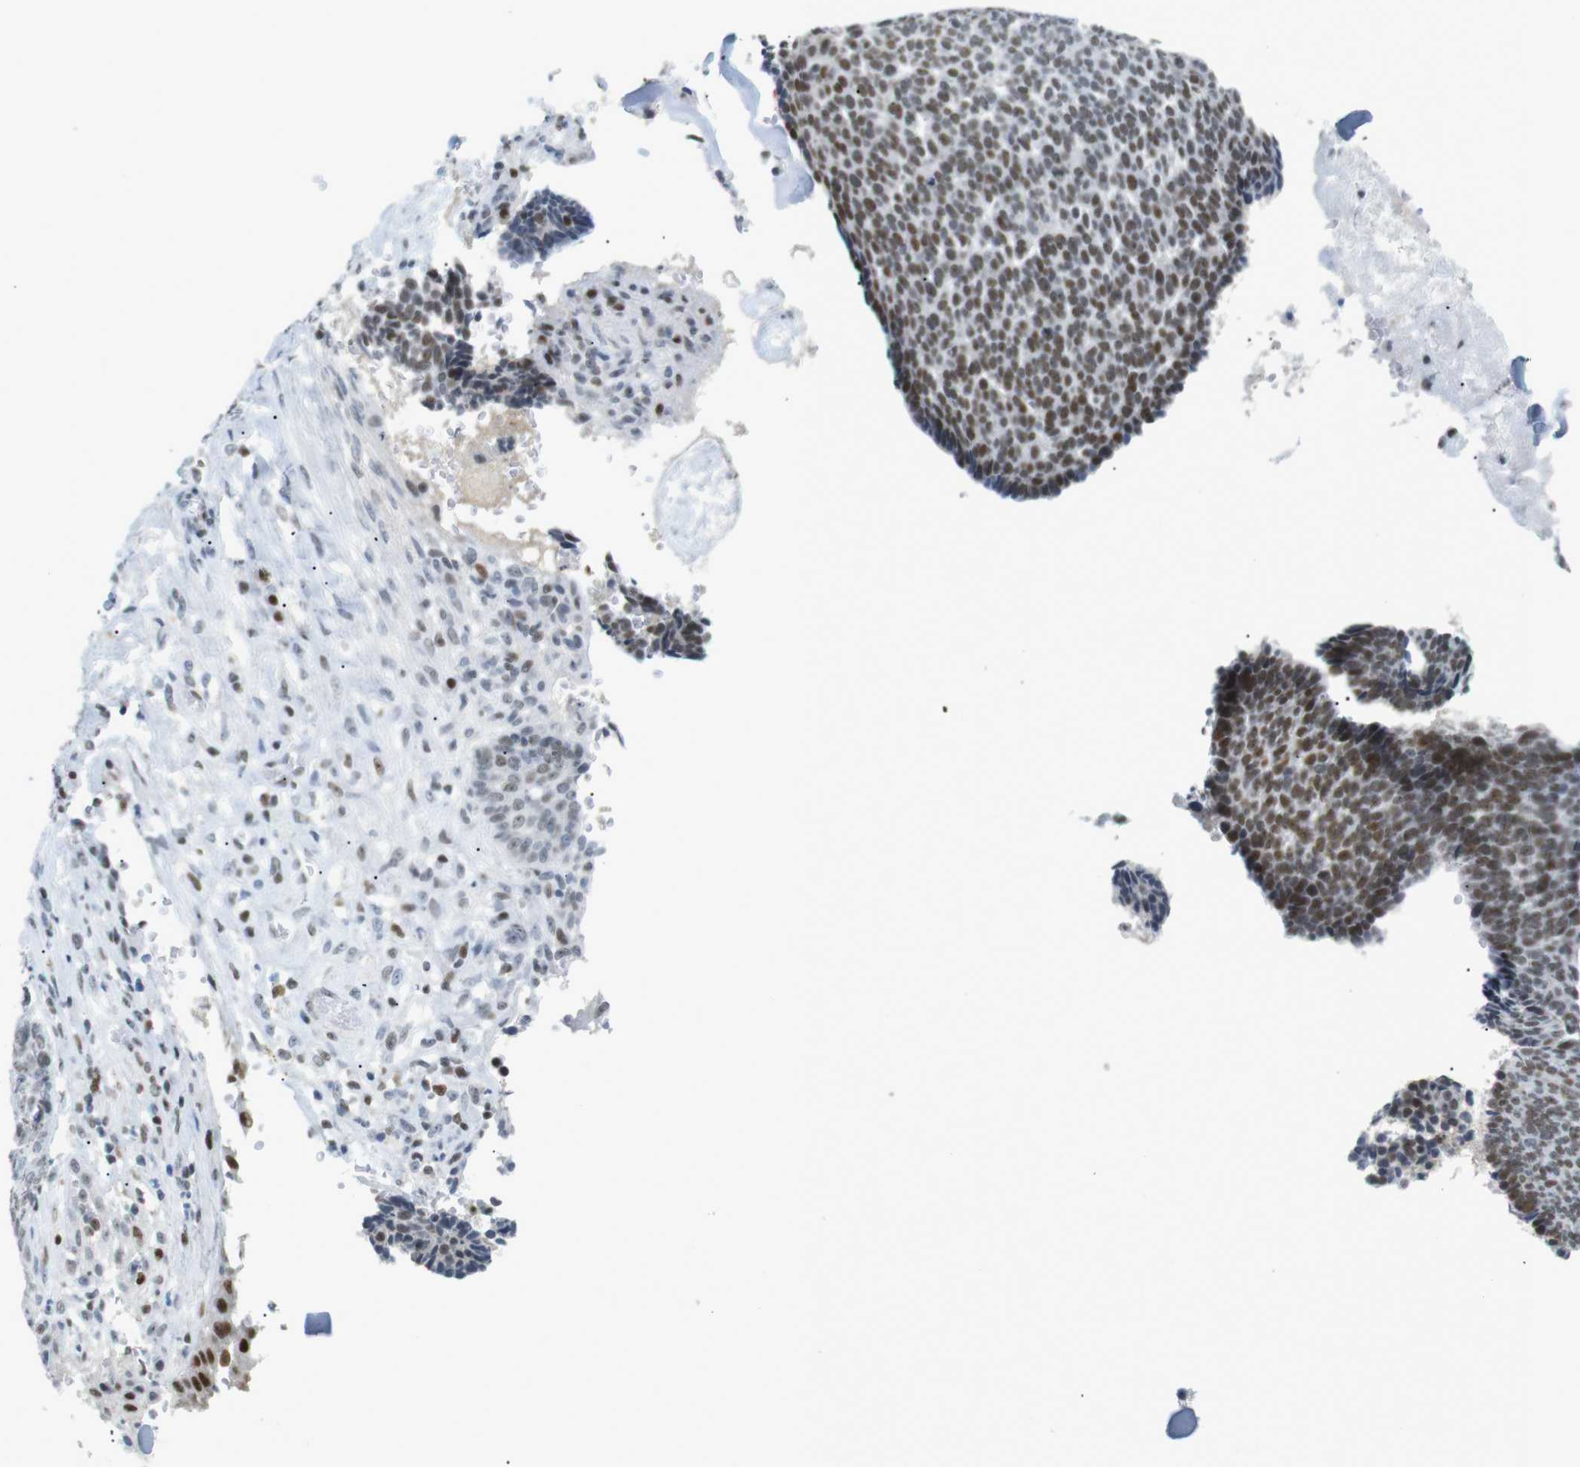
{"staining": {"intensity": "moderate", "quantity": ">75%", "location": "nuclear"}, "tissue": "skin cancer", "cell_type": "Tumor cells", "image_type": "cancer", "snomed": [{"axis": "morphology", "description": "Basal cell carcinoma"}, {"axis": "topography", "description": "Skin"}], "caption": "Immunohistochemical staining of human basal cell carcinoma (skin) demonstrates moderate nuclear protein positivity in approximately >75% of tumor cells.", "gene": "RIOX2", "patient": {"sex": "male", "age": 84}}